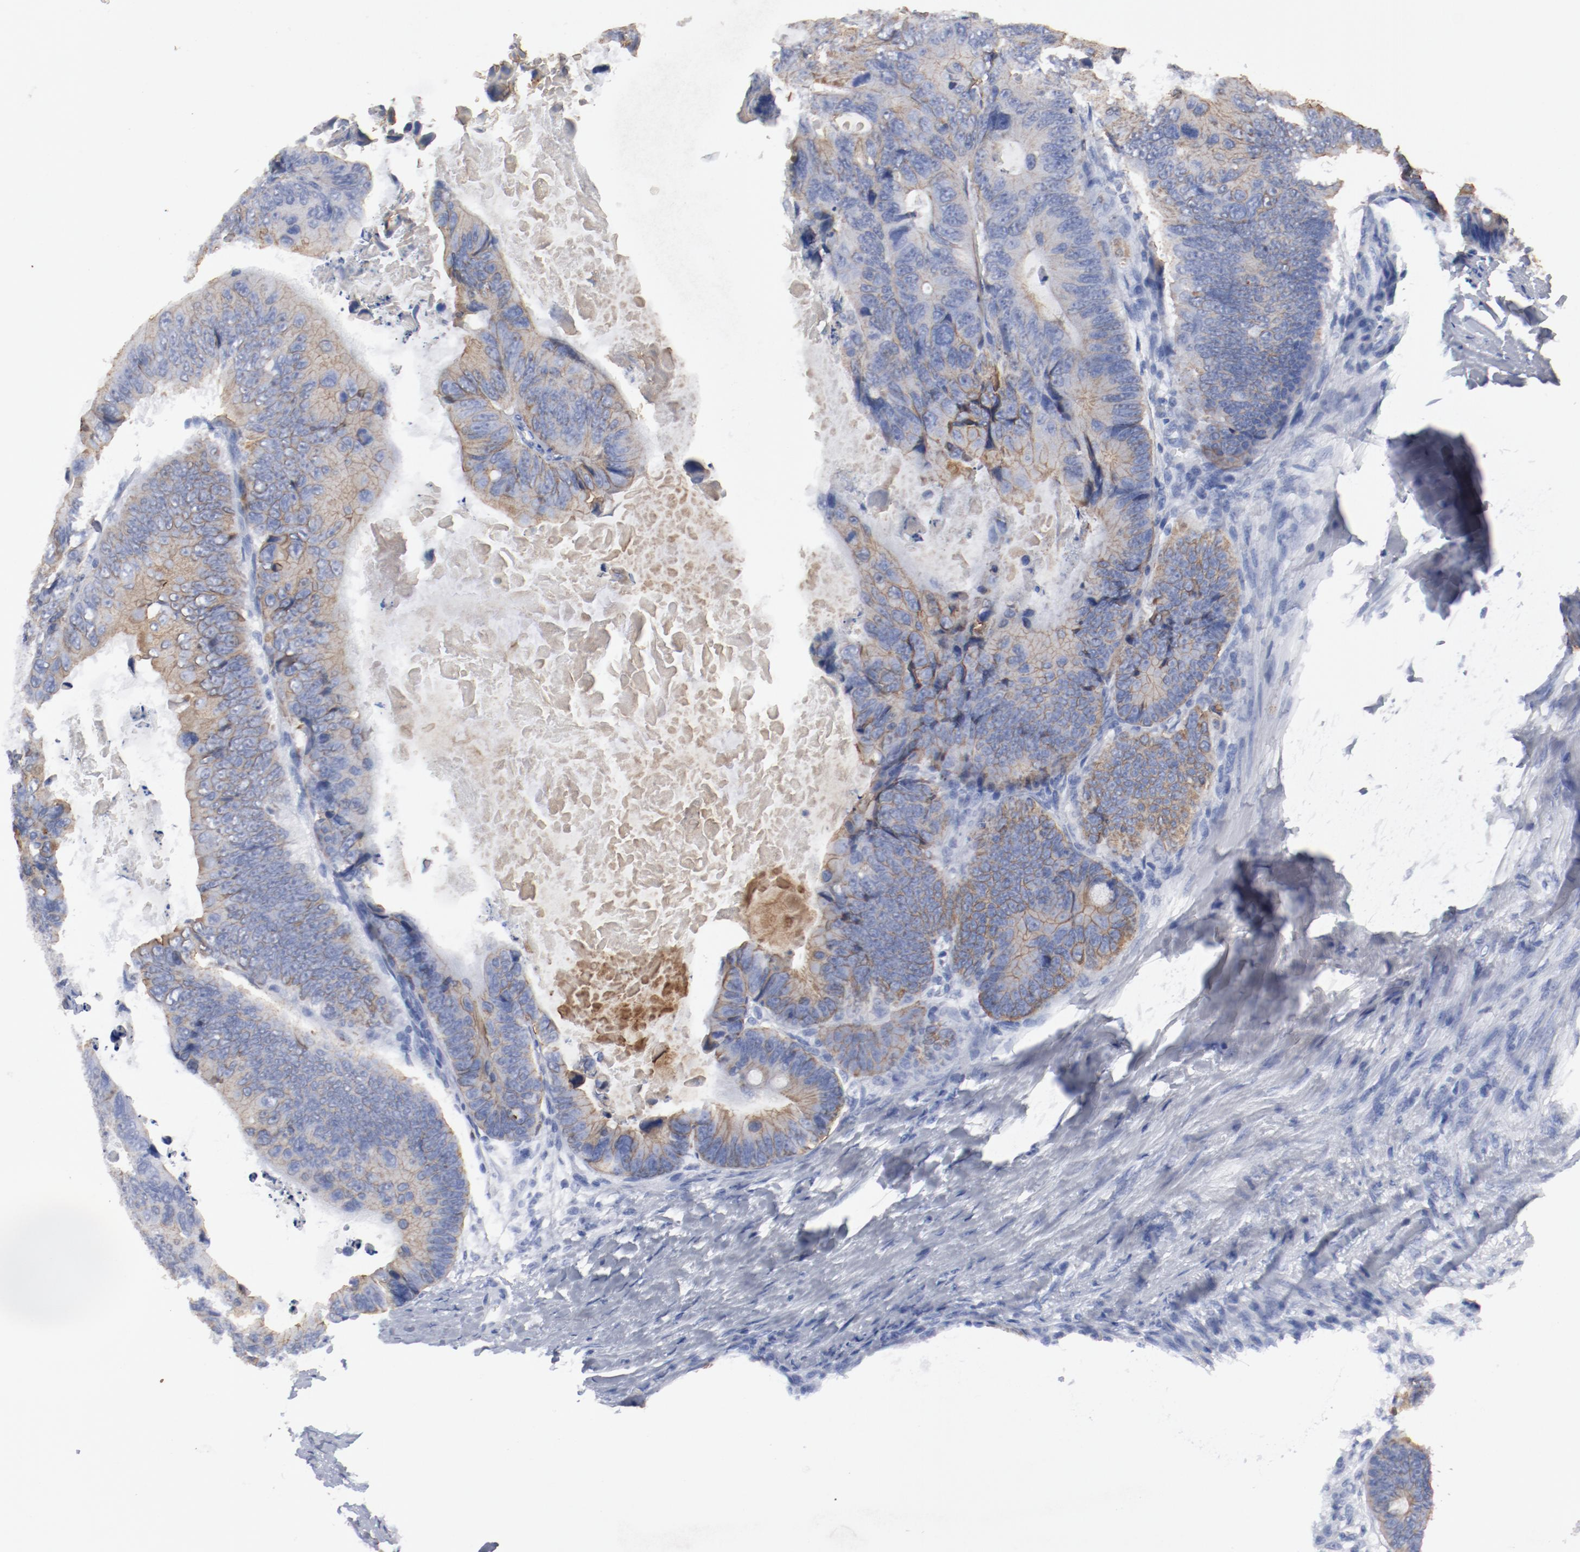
{"staining": {"intensity": "moderate", "quantity": ">75%", "location": "cytoplasmic/membranous"}, "tissue": "colorectal cancer", "cell_type": "Tumor cells", "image_type": "cancer", "snomed": [{"axis": "morphology", "description": "Adenocarcinoma, NOS"}, {"axis": "topography", "description": "Colon"}], "caption": "Colorectal cancer (adenocarcinoma) stained with DAB (3,3'-diaminobenzidine) immunohistochemistry shows medium levels of moderate cytoplasmic/membranous expression in approximately >75% of tumor cells. The staining is performed using DAB (3,3'-diaminobenzidine) brown chromogen to label protein expression. The nuclei are counter-stained blue using hematoxylin.", "gene": "TSPAN6", "patient": {"sex": "female", "age": 55}}